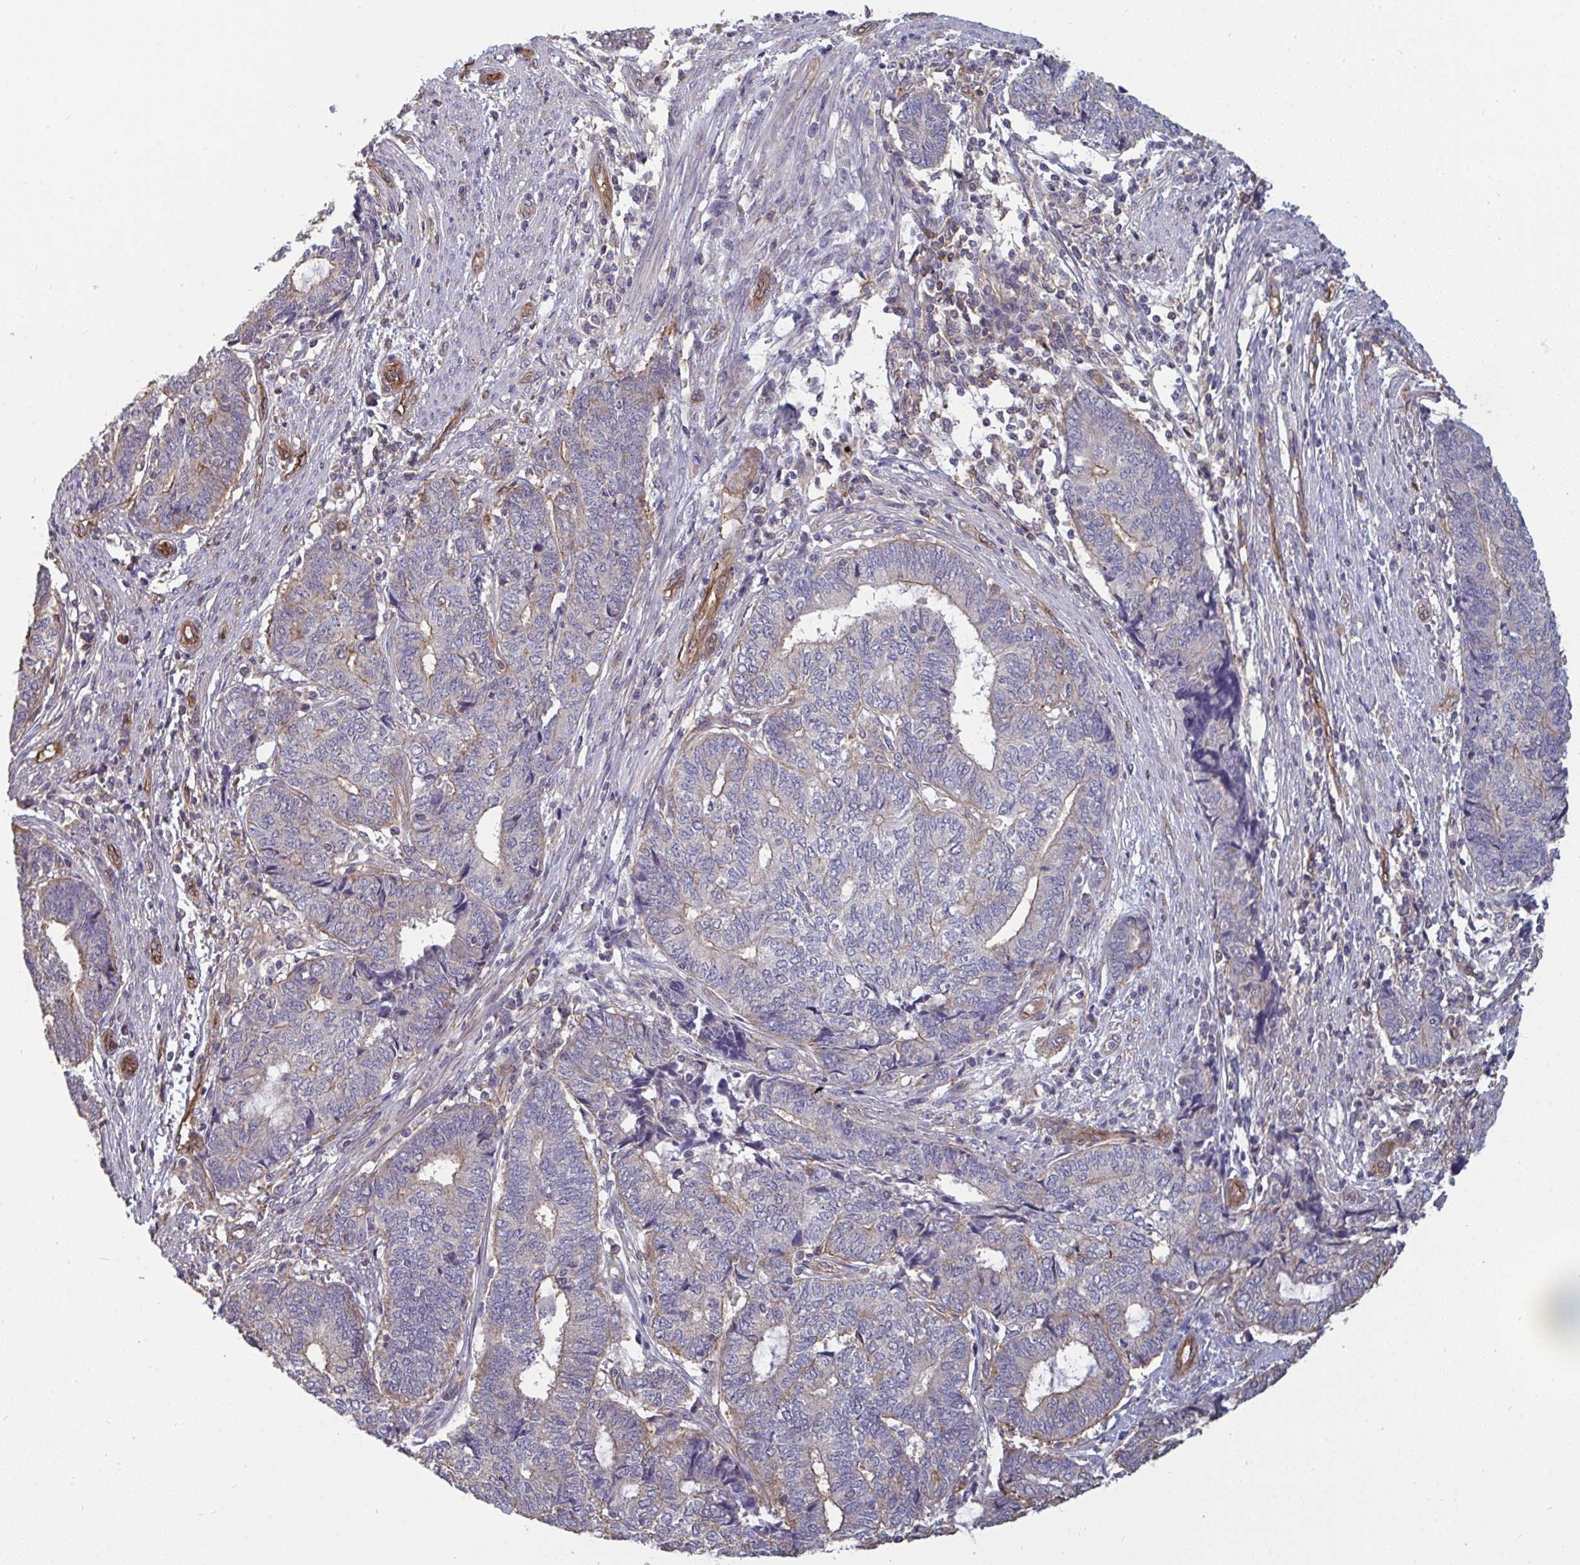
{"staining": {"intensity": "negative", "quantity": "none", "location": "none"}, "tissue": "endometrial cancer", "cell_type": "Tumor cells", "image_type": "cancer", "snomed": [{"axis": "morphology", "description": "Adenocarcinoma, NOS"}, {"axis": "topography", "description": "Uterus"}, {"axis": "topography", "description": "Endometrium"}], "caption": "Immunohistochemistry (IHC) image of human endometrial cancer (adenocarcinoma) stained for a protein (brown), which demonstrates no staining in tumor cells. (DAB (3,3'-diaminobenzidine) immunohistochemistry with hematoxylin counter stain).", "gene": "ISCU", "patient": {"sex": "female", "age": 70}}